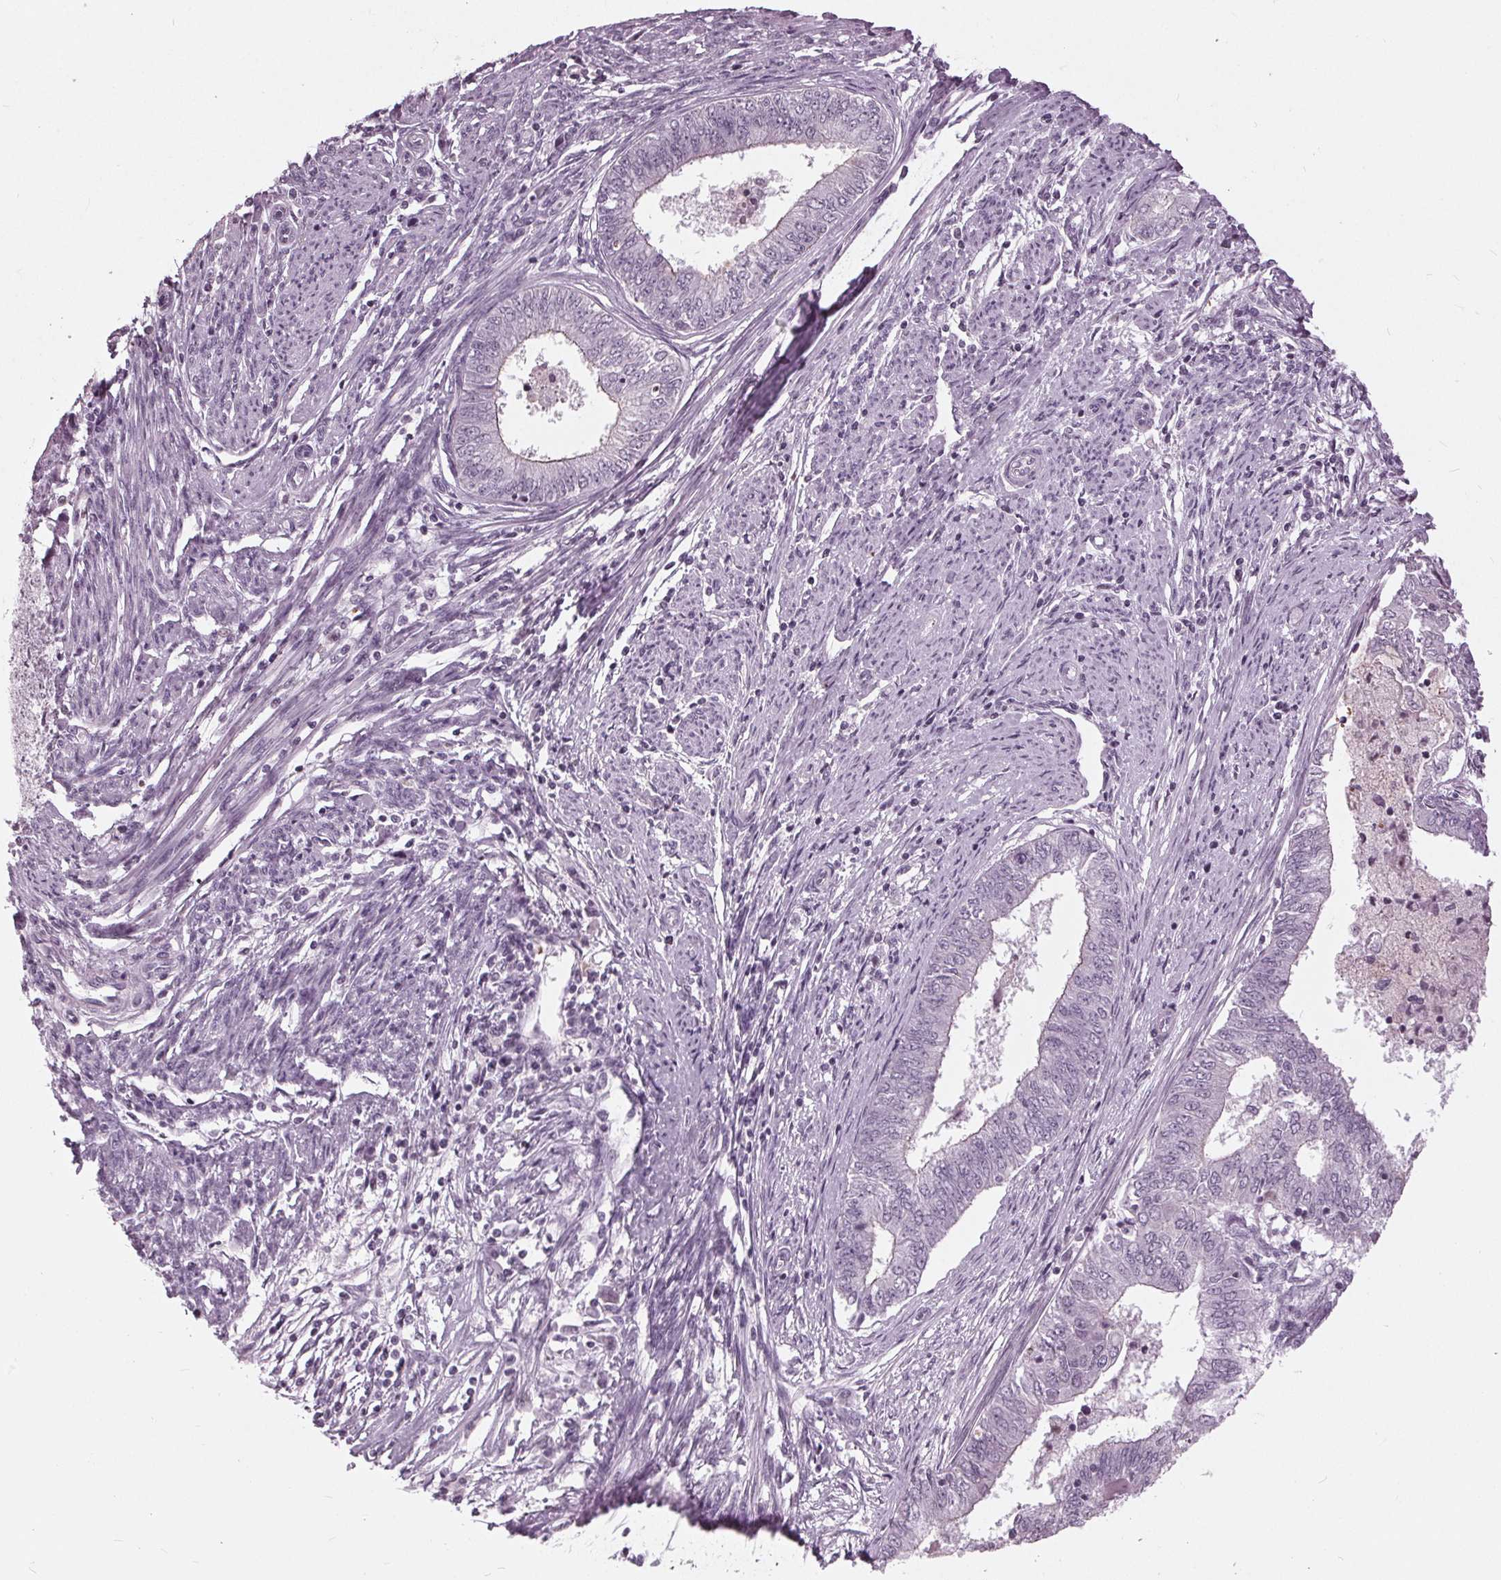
{"staining": {"intensity": "weak", "quantity": "<25%", "location": "cytoplasmic/membranous"}, "tissue": "endometrial cancer", "cell_type": "Tumor cells", "image_type": "cancer", "snomed": [{"axis": "morphology", "description": "Adenocarcinoma, NOS"}, {"axis": "topography", "description": "Endometrium"}], "caption": "Endometrial cancer stained for a protein using immunohistochemistry exhibits no expression tumor cells.", "gene": "SLC9A4", "patient": {"sex": "female", "age": 62}}